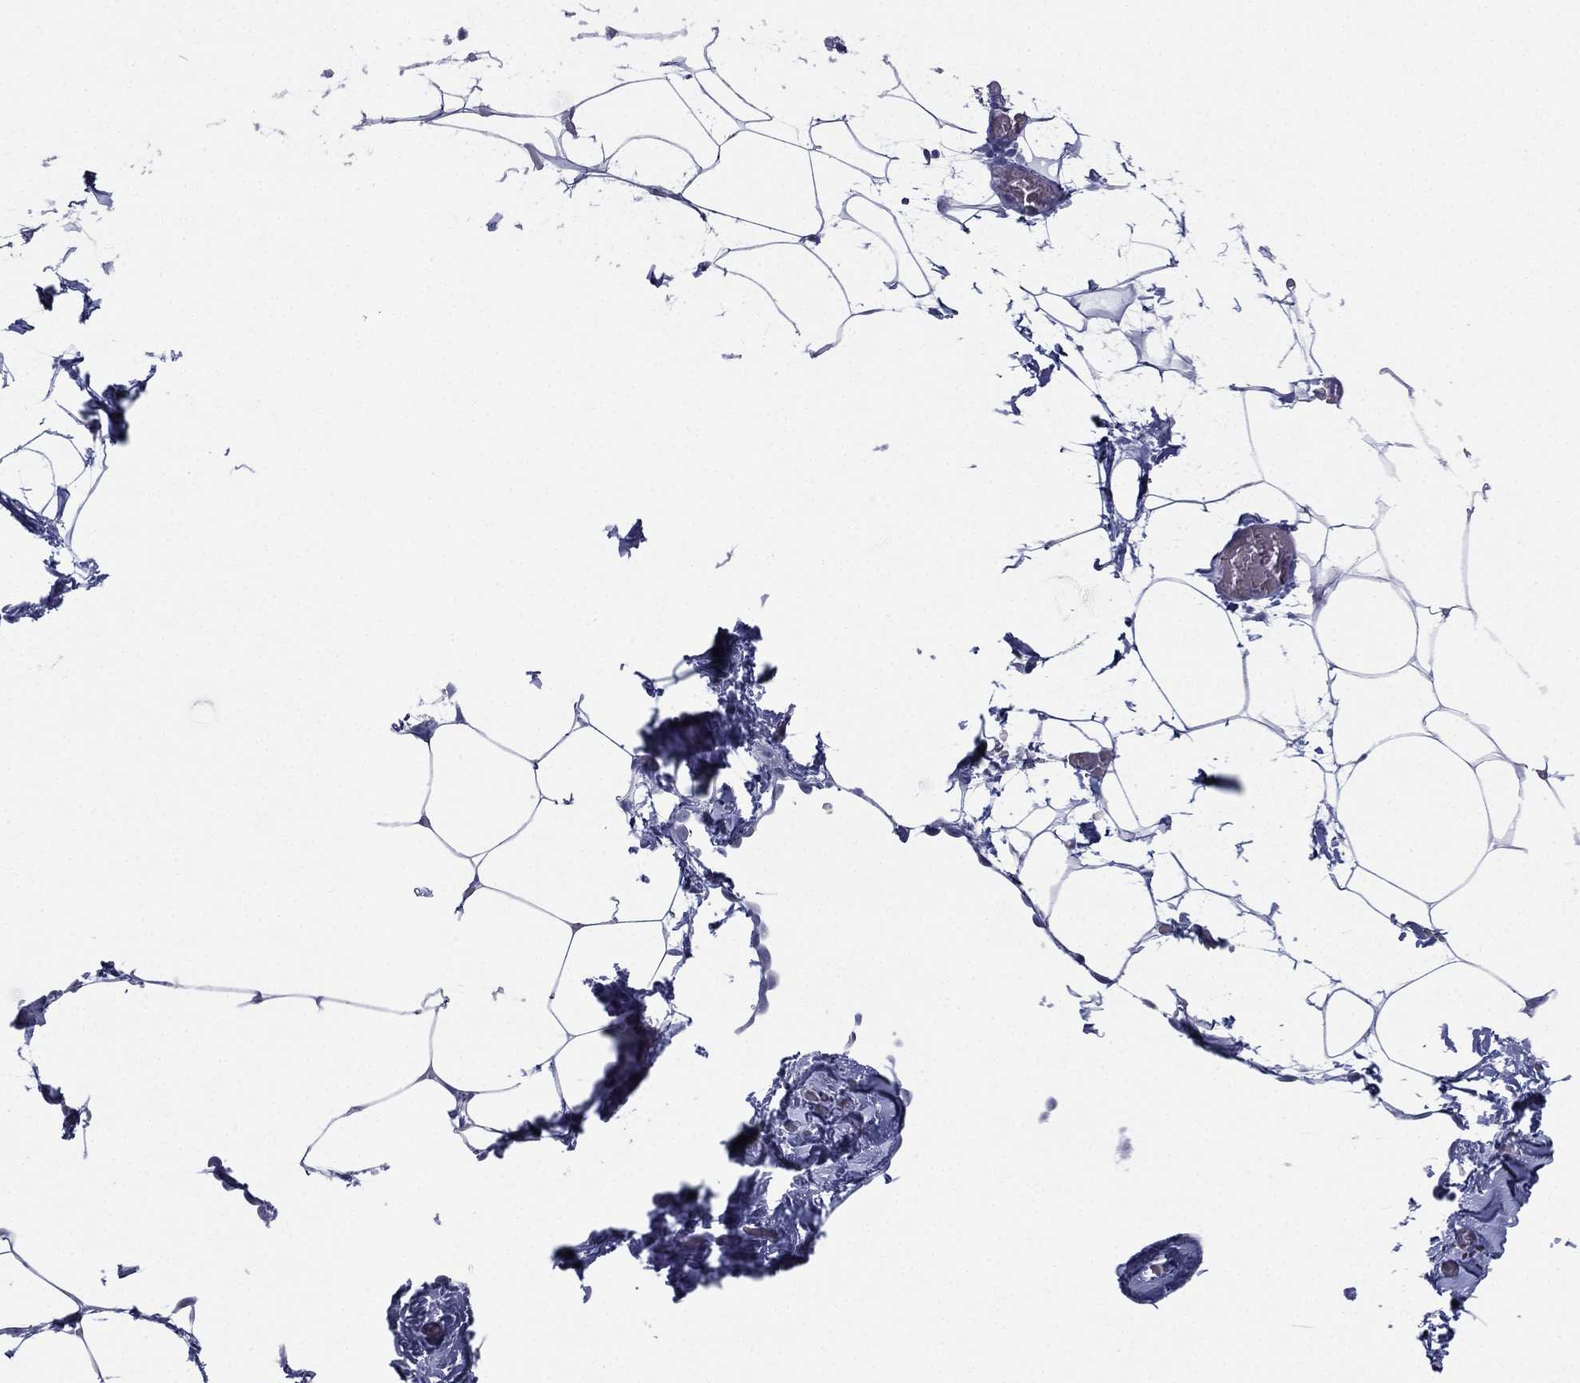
{"staining": {"intensity": "negative", "quantity": "none", "location": "none"}, "tissue": "adipose tissue", "cell_type": "Adipocytes", "image_type": "normal", "snomed": [{"axis": "morphology", "description": "Normal tissue, NOS"}, {"axis": "topography", "description": "Adipose tissue"}], "caption": "A high-resolution histopathology image shows immunohistochemistry (IHC) staining of unremarkable adipose tissue, which displays no significant positivity in adipocytes. (IHC, brightfield microscopy, high magnification).", "gene": "FCER2", "patient": {"sex": "male", "age": 57}}